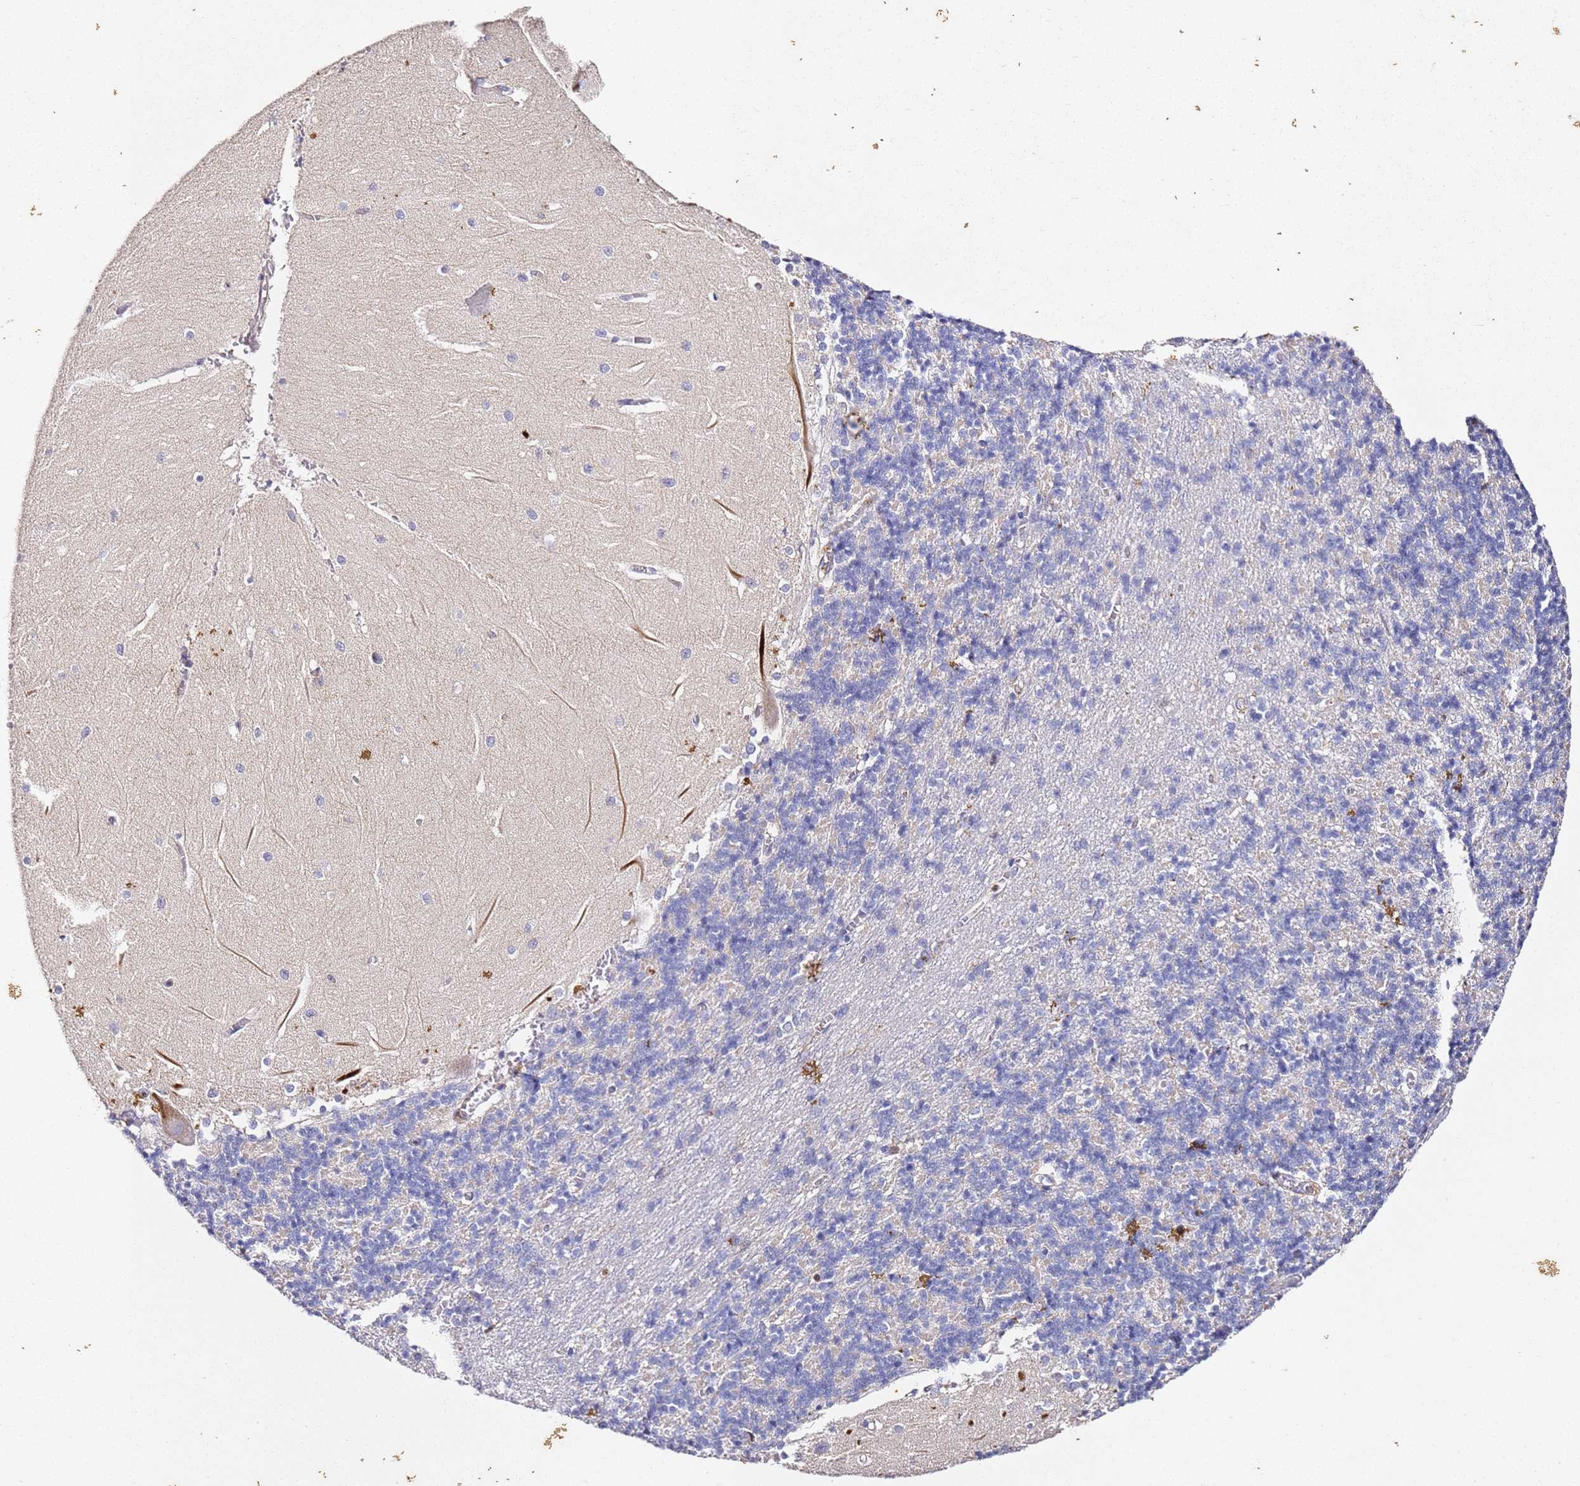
{"staining": {"intensity": "negative", "quantity": "none", "location": "none"}, "tissue": "cerebellum", "cell_type": "Cells in granular layer", "image_type": "normal", "snomed": [{"axis": "morphology", "description": "Normal tissue, NOS"}, {"axis": "topography", "description": "Cerebellum"}], "caption": "An IHC micrograph of unremarkable cerebellum is shown. There is no staining in cells in granular layer of cerebellum. Brightfield microscopy of immunohistochemistry (IHC) stained with DAB (brown) and hematoxylin (blue), captured at high magnification.", "gene": "ZNF671", "patient": {"sex": "male", "age": 37}}